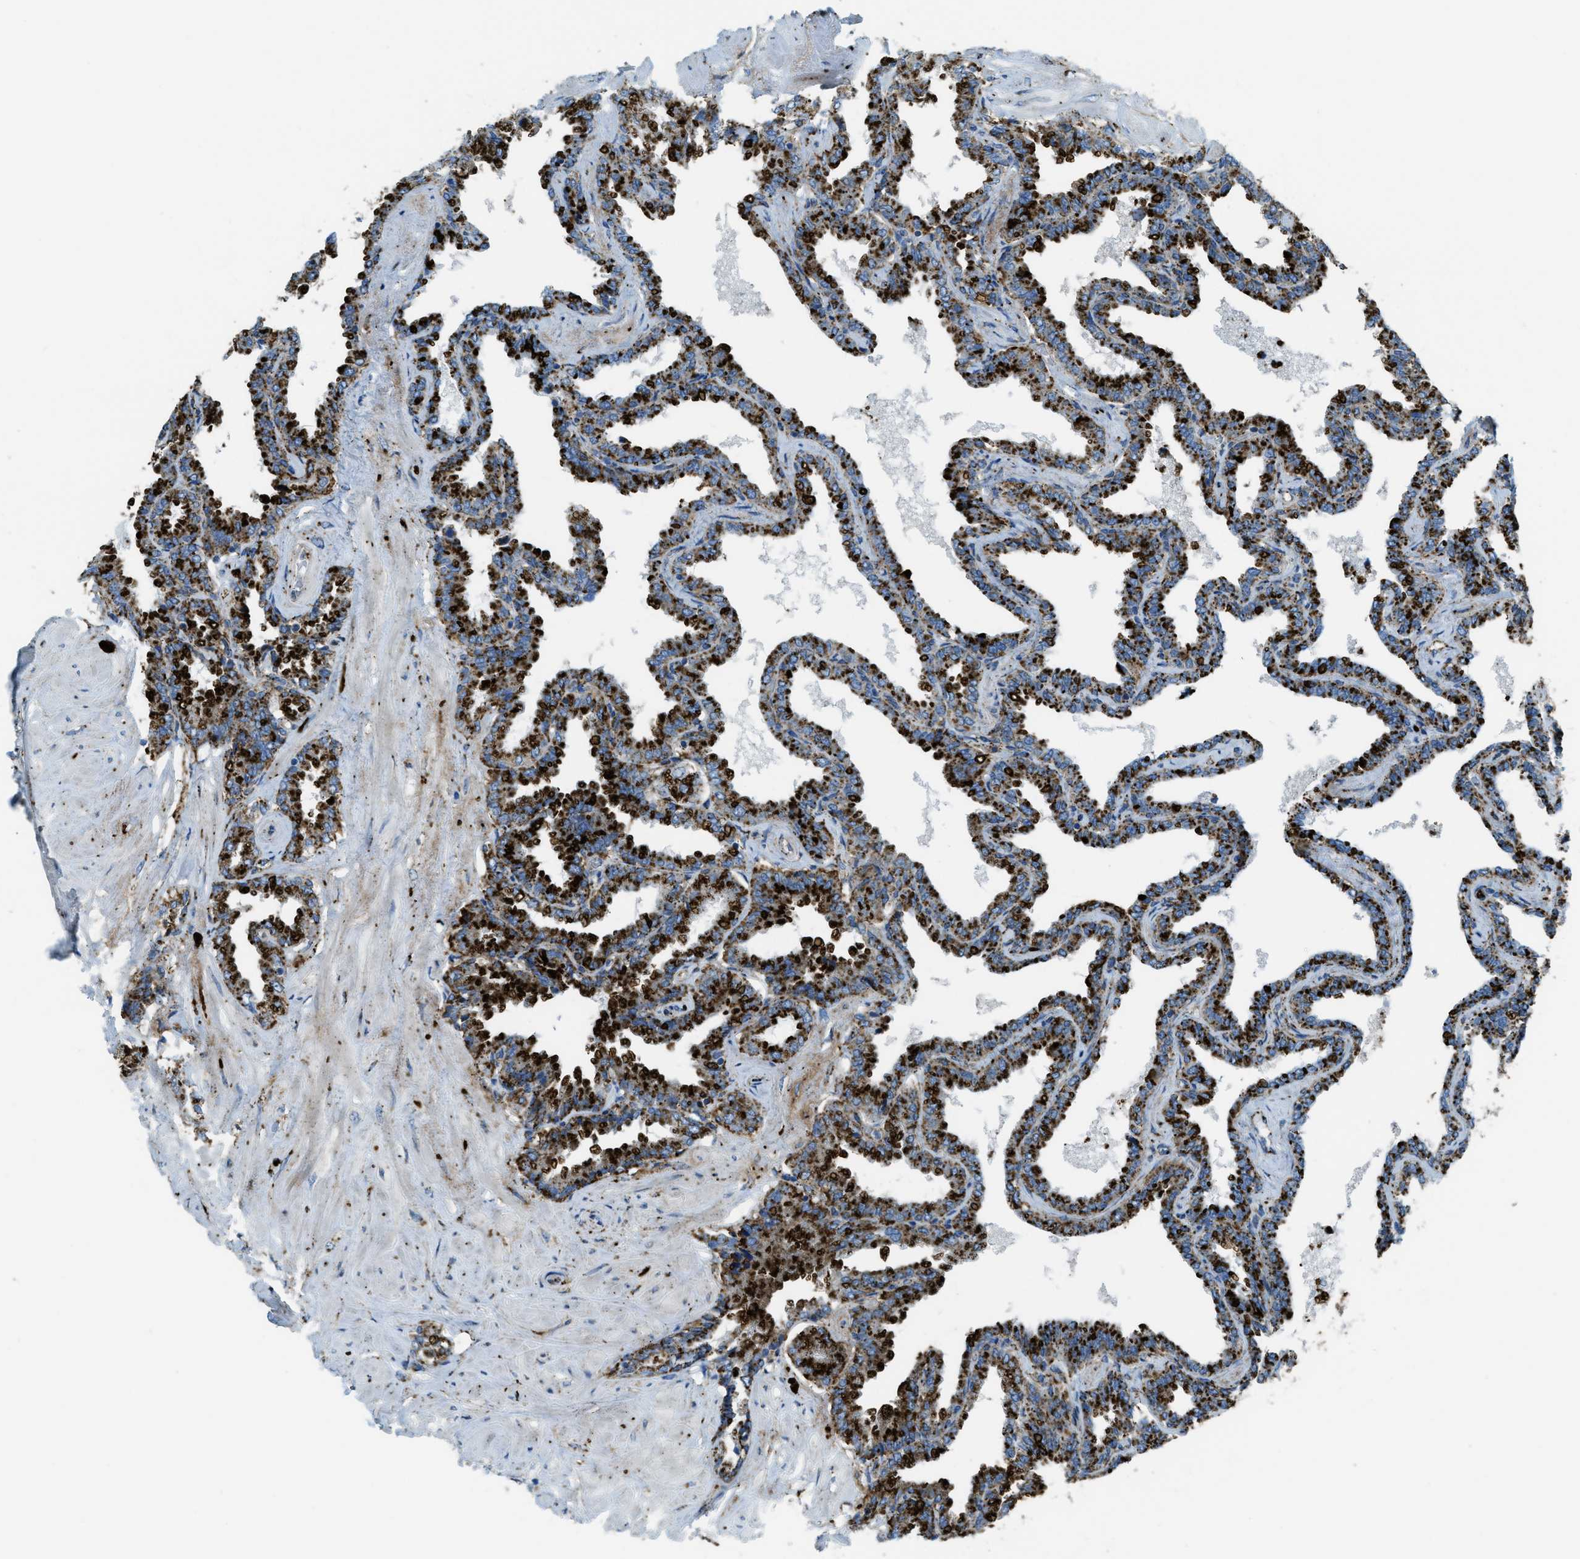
{"staining": {"intensity": "strong", "quantity": ">75%", "location": "cytoplasmic/membranous"}, "tissue": "seminal vesicle", "cell_type": "Glandular cells", "image_type": "normal", "snomed": [{"axis": "morphology", "description": "Normal tissue, NOS"}, {"axis": "topography", "description": "Seminal veicle"}], "caption": "Glandular cells exhibit high levels of strong cytoplasmic/membranous positivity in approximately >75% of cells in unremarkable seminal vesicle. Using DAB (3,3'-diaminobenzidine) (brown) and hematoxylin (blue) stains, captured at high magnification using brightfield microscopy.", "gene": "SCARB2", "patient": {"sex": "male", "age": 46}}